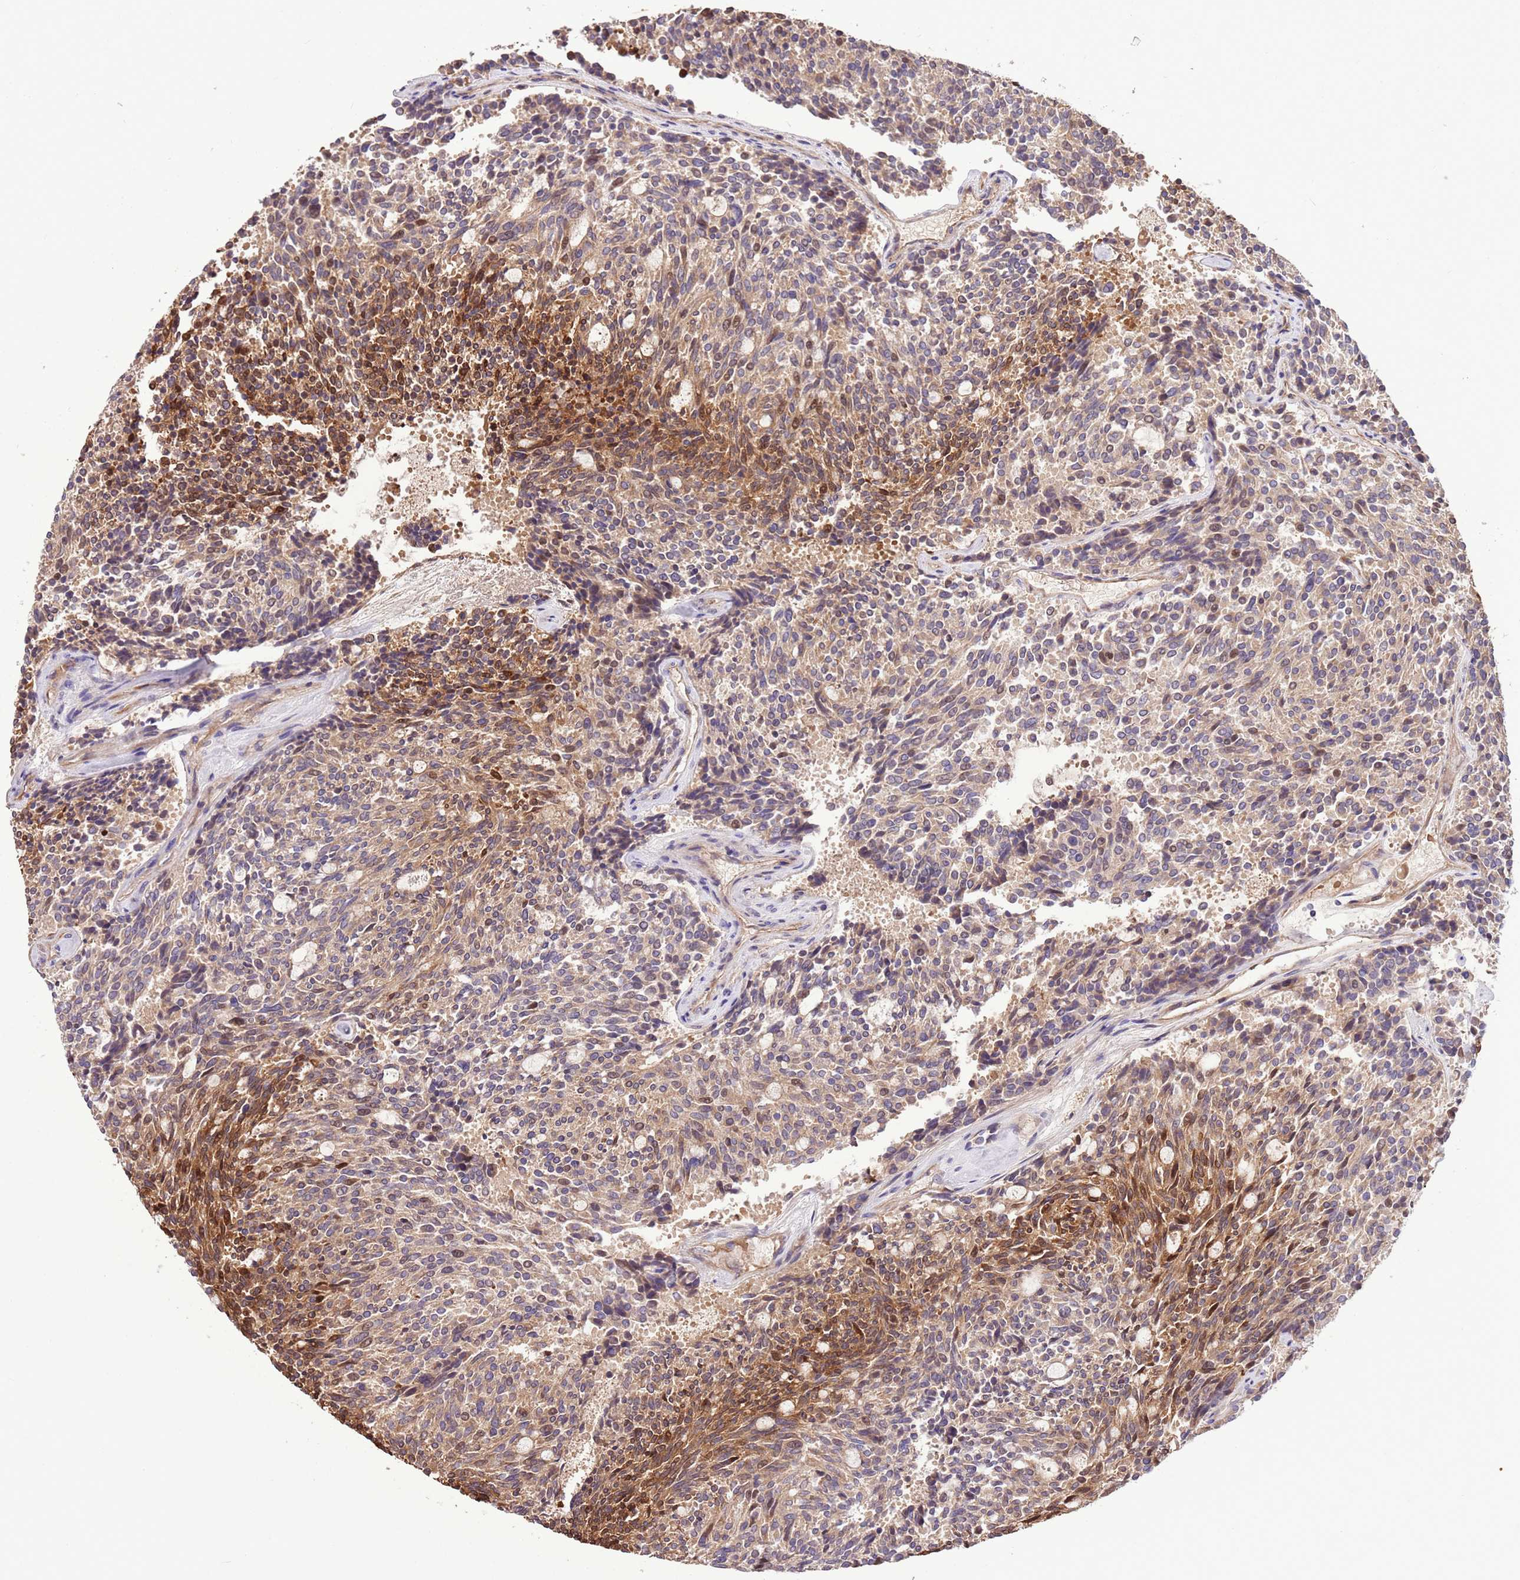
{"staining": {"intensity": "moderate", "quantity": "25%-75%", "location": "cytoplasmic/membranous"}, "tissue": "carcinoid", "cell_type": "Tumor cells", "image_type": "cancer", "snomed": [{"axis": "morphology", "description": "Carcinoid, malignant, NOS"}, {"axis": "topography", "description": "Pancreas"}], "caption": "Human malignant carcinoid stained with a brown dye shows moderate cytoplasmic/membranous positive expression in about 25%-75% of tumor cells.", "gene": "FAM89B", "patient": {"sex": "female", "age": 54}}